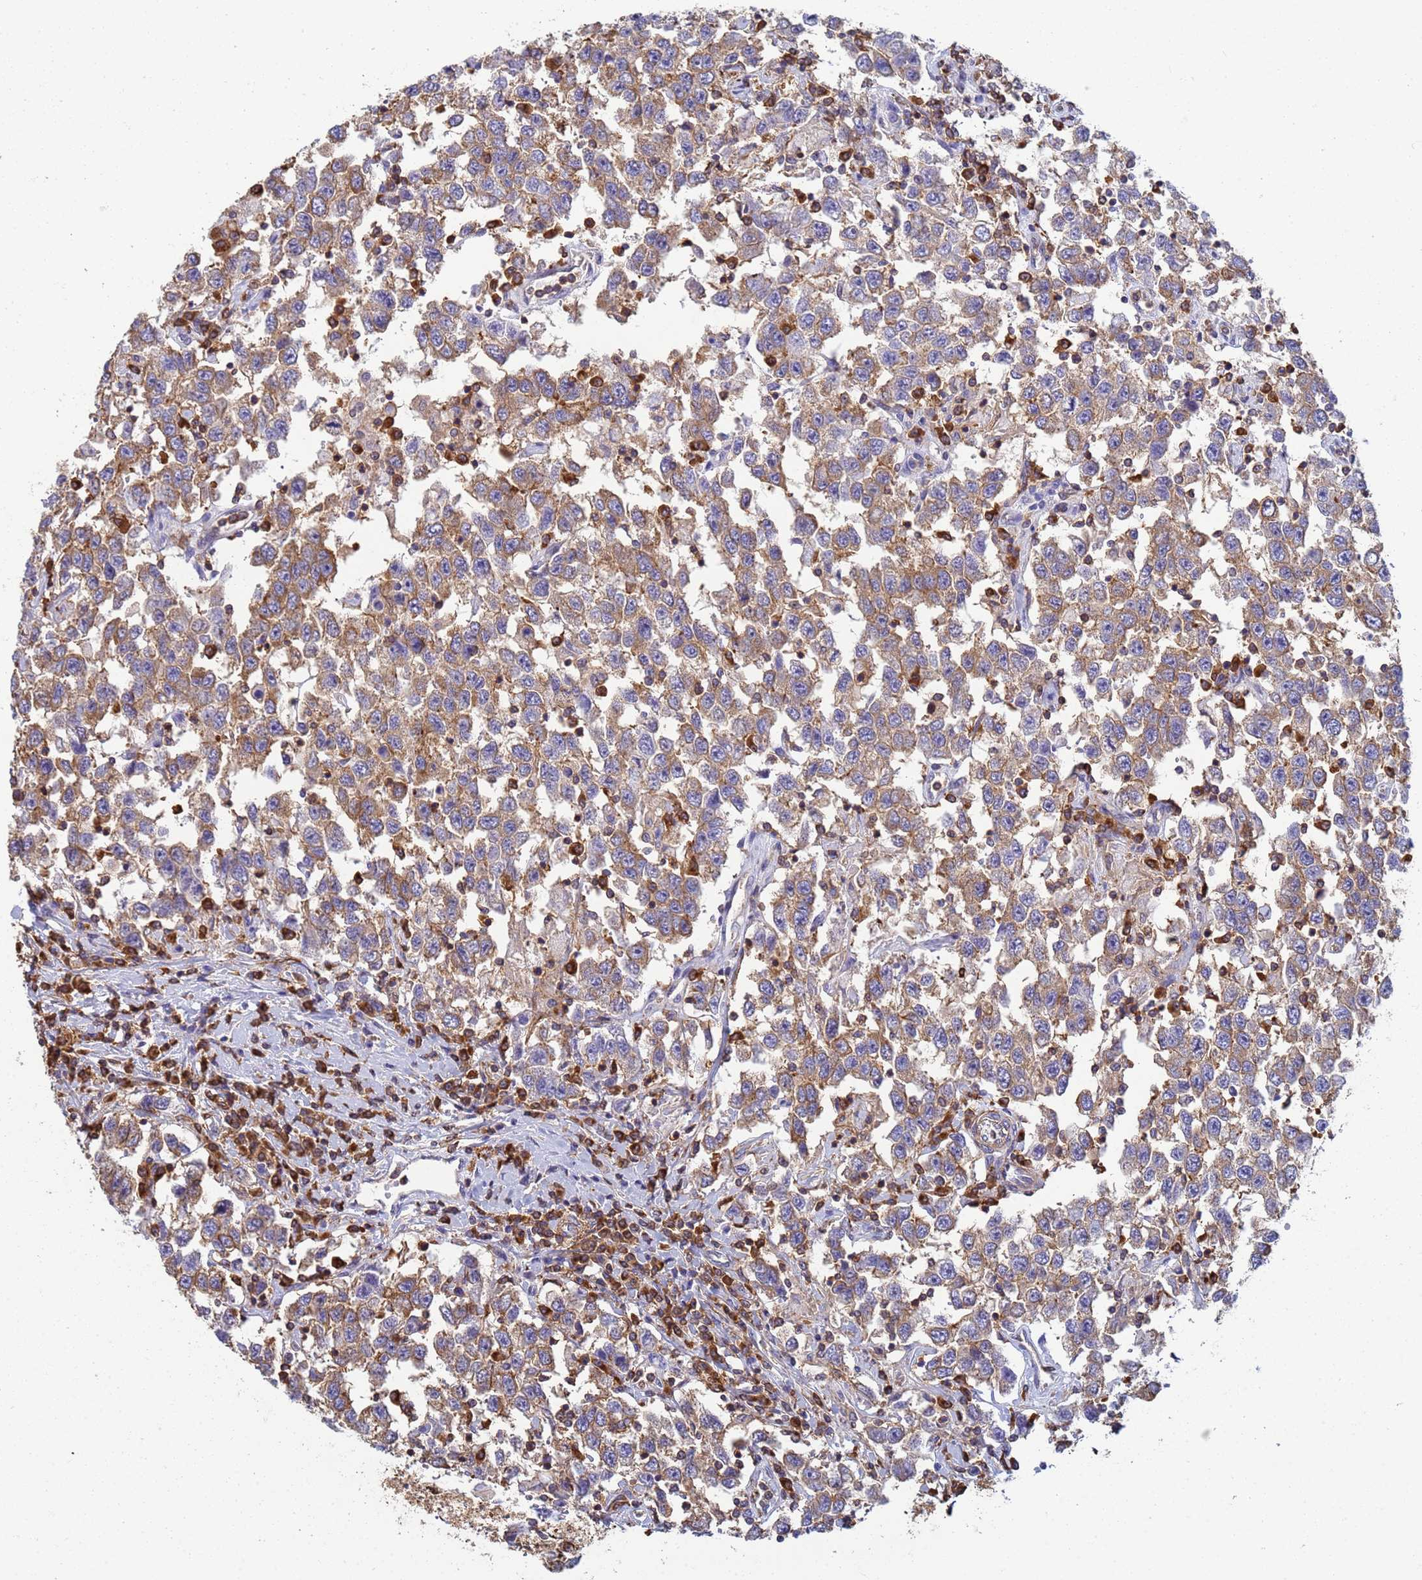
{"staining": {"intensity": "moderate", "quantity": ">75%", "location": "cytoplasmic/membranous"}, "tissue": "testis cancer", "cell_type": "Tumor cells", "image_type": "cancer", "snomed": [{"axis": "morphology", "description": "Seminoma, NOS"}, {"axis": "topography", "description": "Testis"}], "caption": "Testis cancer stained with immunohistochemistry (IHC) shows moderate cytoplasmic/membranous positivity in approximately >75% of tumor cells. (Brightfield microscopy of DAB IHC at high magnification).", "gene": "ZNG1B", "patient": {"sex": "male", "age": 41}}